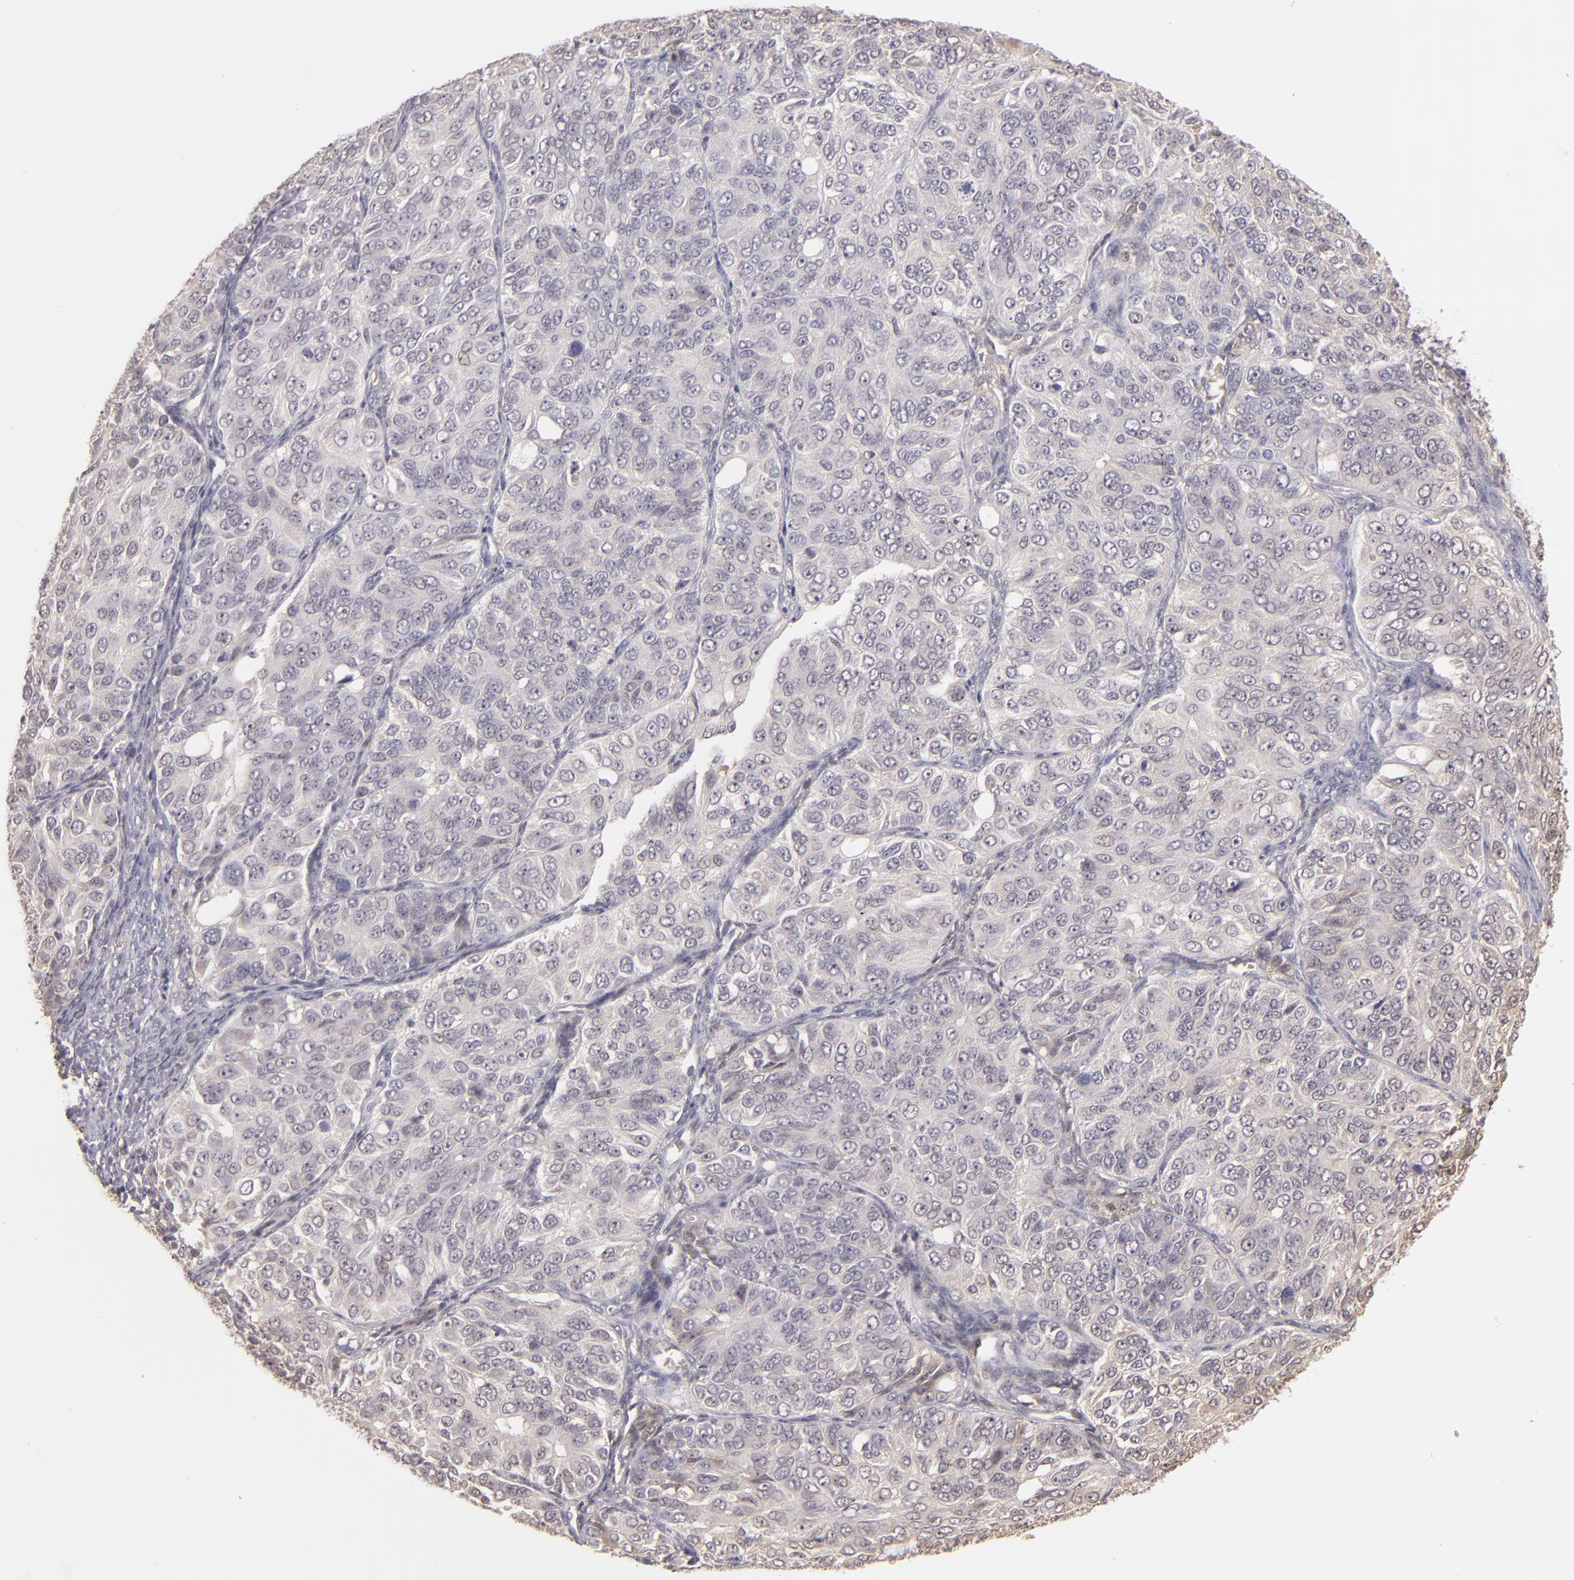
{"staining": {"intensity": "weak", "quantity": ">75%", "location": "cytoplasmic/membranous"}, "tissue": "ovarian cancer", "cell_type": "Tumor cells", "image_type": "cancer", "snomed": [{"axis": "morphology", "description": "Carcinoma, endometroid"}, {"axis": "topography", "description": "Ovary"}], "caption": "About >75% of tumor cells in human endometroid carcinoma (ovarian) show weak cytoplasmic/membranous protein positivity as visualized by brown immunohistochemical staining.", "gene": "LRG1", "patient": {"sex": "female", "age": 51}}